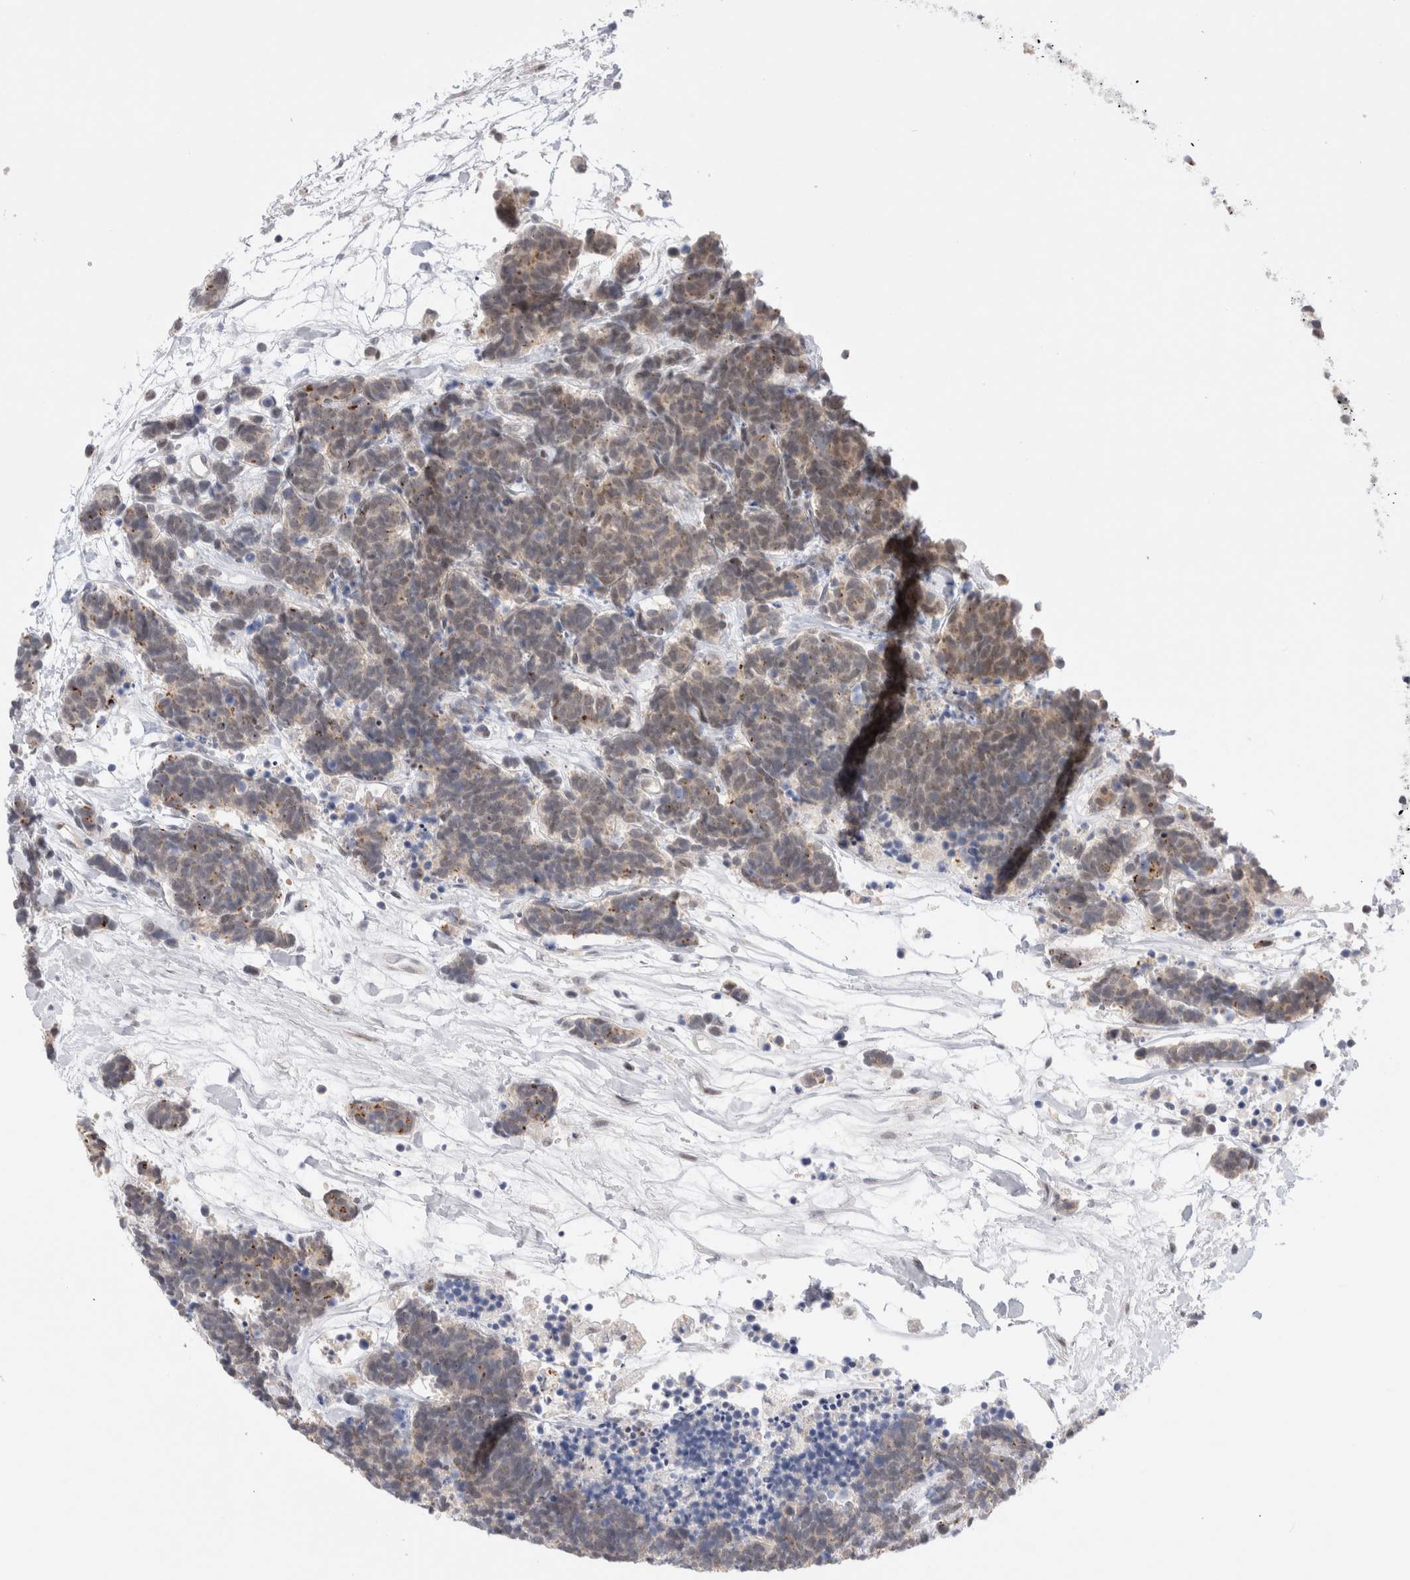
{"staining": {"intensity": "weak", "quantity": "<25%", "location": "cytoplasmic/membranous"}, "tissue": "carcinoid", "cell_type": "Tumor cells", "image_type": "cancer", "snomed": [{"axis": "morphology", "description": "Carcinoma, NOS"}, {"axis": "morphology", "description": "Carcinoid, malignant, NOS"}, {"axis": "topography", "description": "Urinary bladder"}], "caption": "An IHC image of carcinoid is shown. There is no staining in tumor cells of carcinoid.", "gene": "VPS28", "patient": {"sex": "male", "age": 57}}